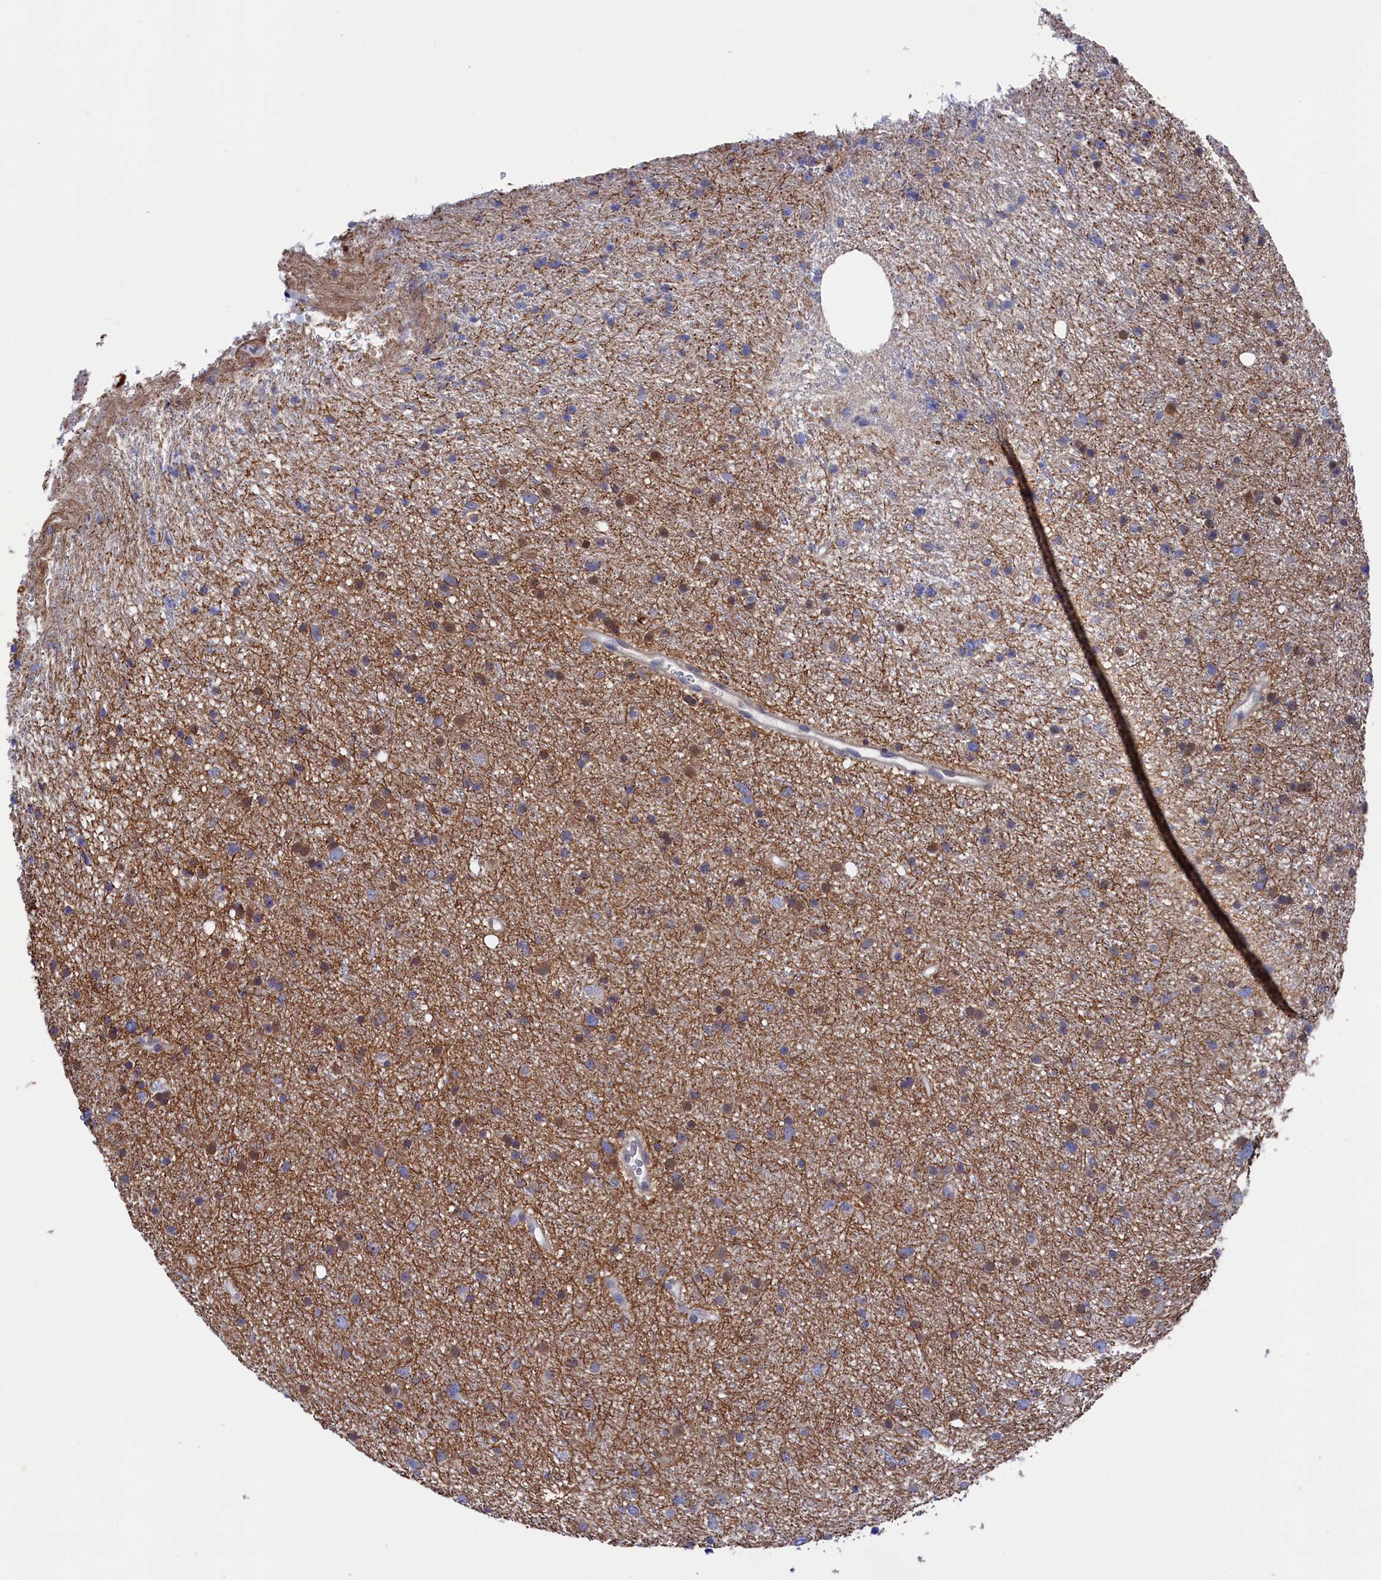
{"staining": {"intensity": "moderate", "quantity": "<25%", "location": "cytoplasmic/membranous,nuclear"}, "tissue": "glioma", "cell_type": "Tumor cells", "image_type": "cancer", "snomed": [{"axis": "morphology", "description": "Glioma, malignant, Low grade"}, {"axis": "topography", "description": "Cerebral cortex"}], "caption": "A low amount of moderate cytoplasmic/membranous and nuclear expression is identified in about <25% of tumor cells in glioma tissue. Nuclei are stained in blue.", "gene": "RNH1", "patient": {"sex": "female", "age": 39}}